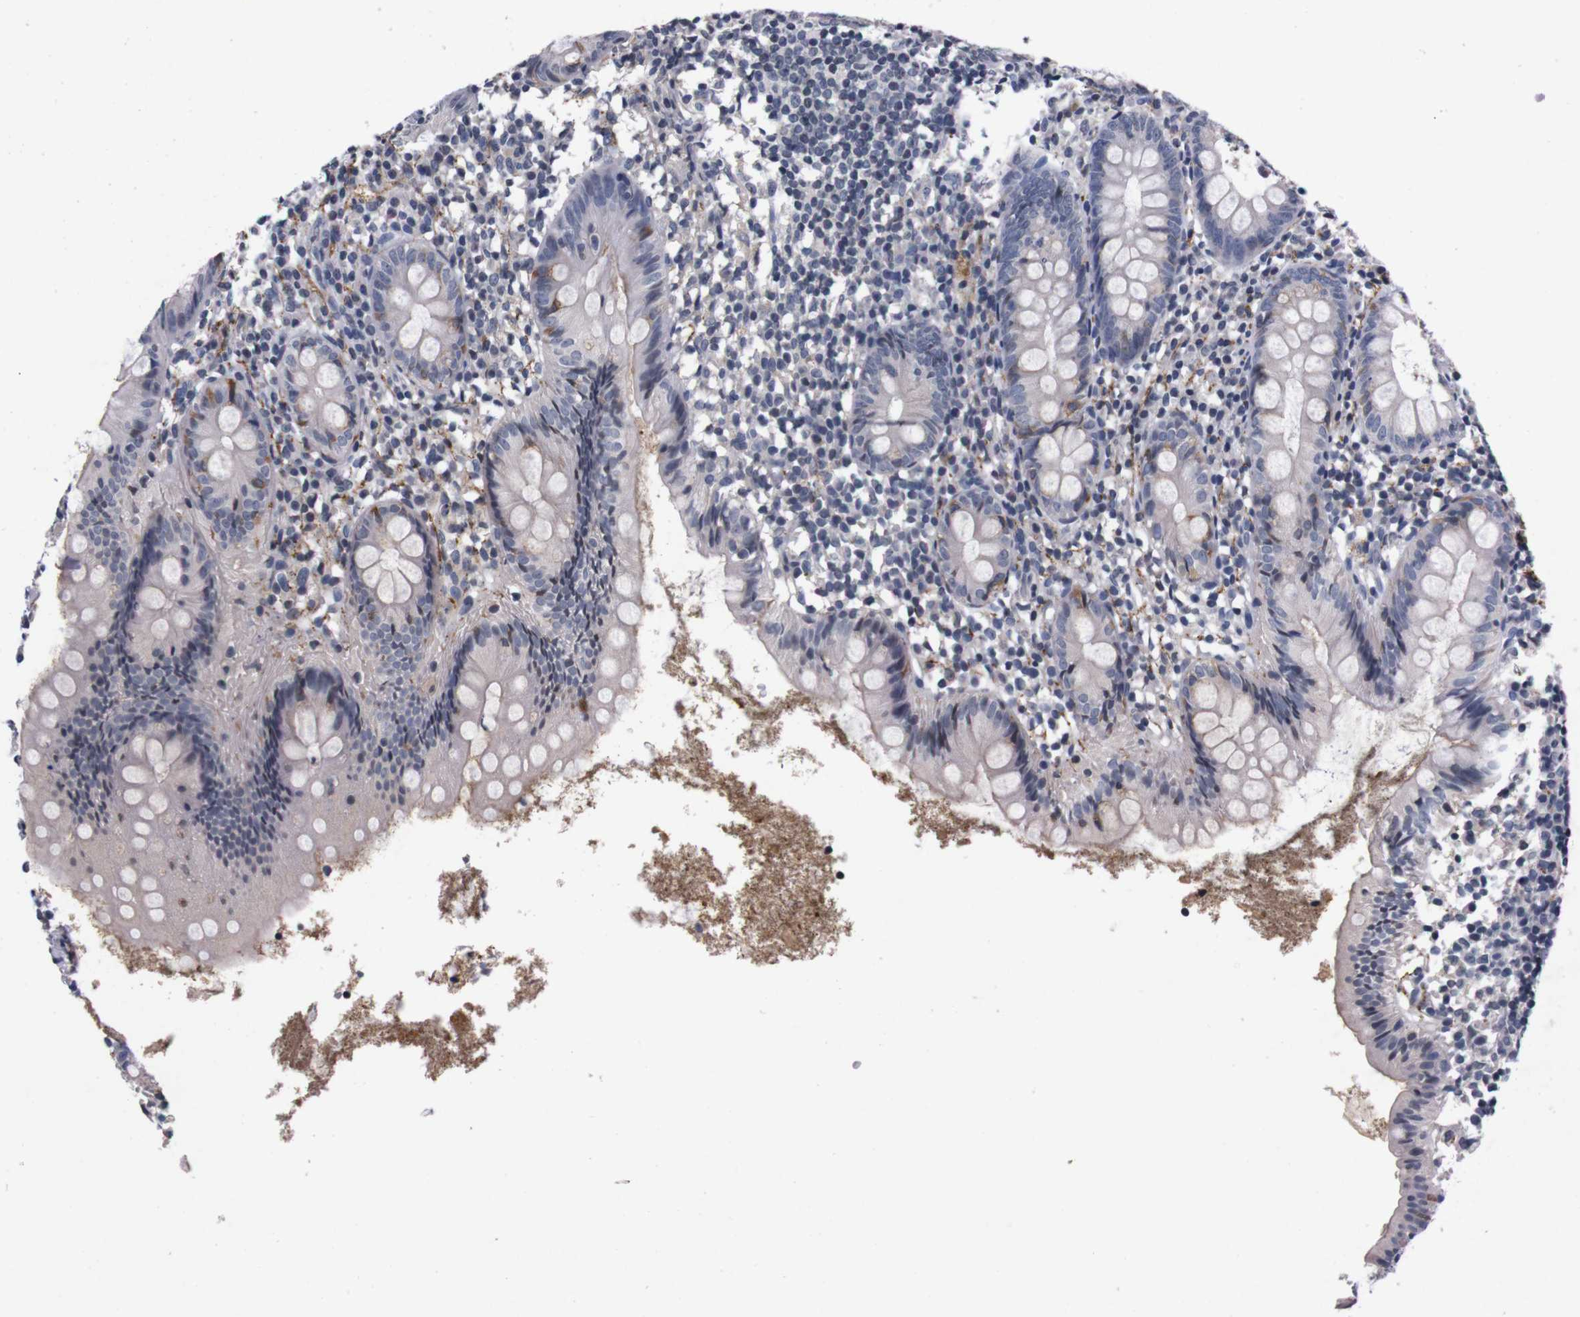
{"staining": {"intensity": "negative", "quantity": "none", "location": "none"}, "tissue": "appendix", "cell_type": "Glandular cells", "image_type": "normal", "snomed": [{"axis": "morphology", "description": "Normal tissue, NOS"}, {"axis": "topography", "description": "Appendix"}], "caption": "The image shows no staining of glandular cells in unremarkable appendix. (Brightfield microscopy of DAB immunohistochemistry at high magnification).", "gene": "TNFRSF21", "patient": {"sex": "female", "age": 20}}